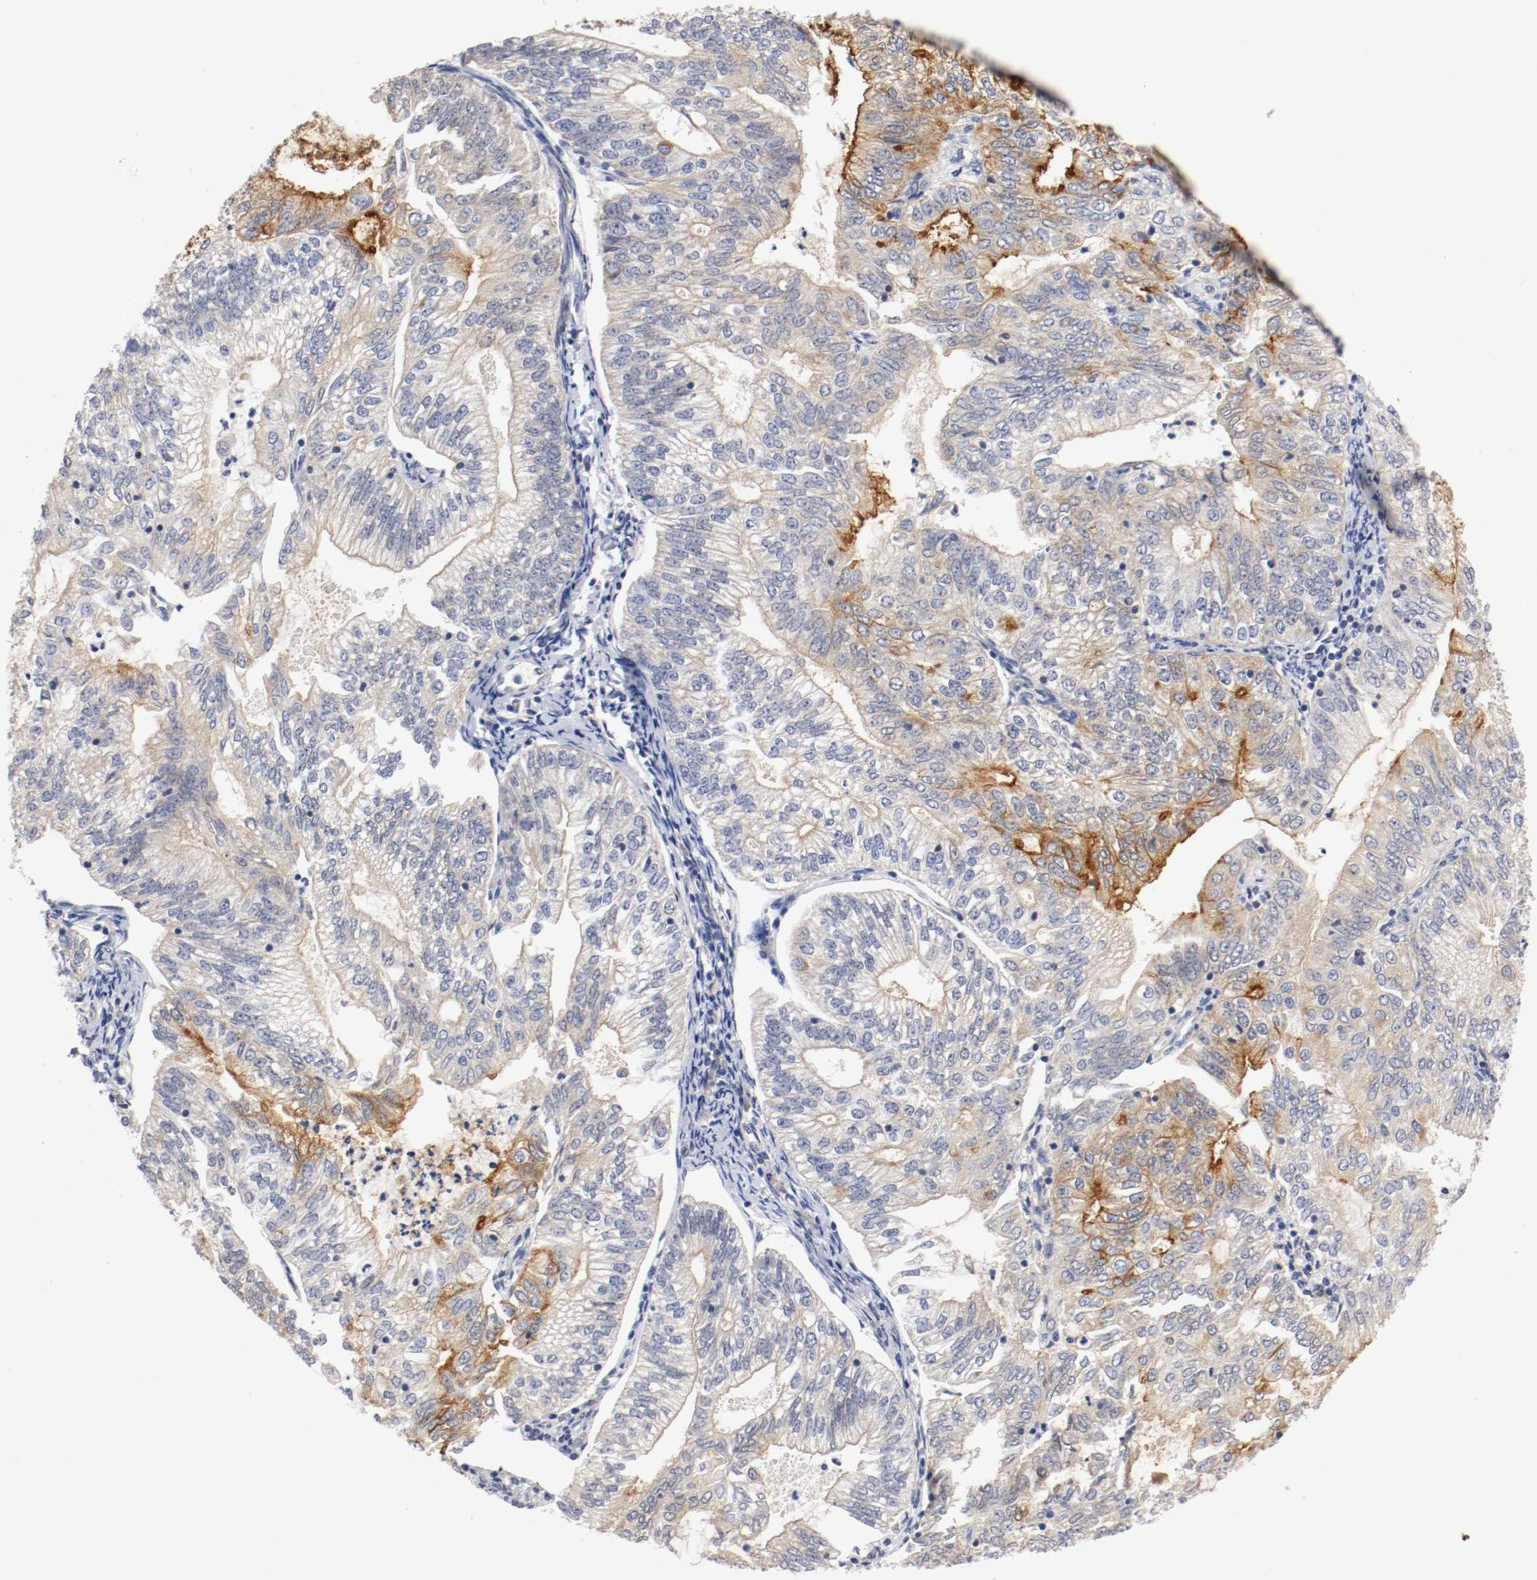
{"staining": {"intensity": "weak", "quantity": "25%-75%", "location": "cytoplasmic/membranous"}, "tissue": "endometrial cancer", "cell_type": "Tumor cells", "image_type": "cancer", "snomed": [{"axis": "morphology", "description": "Adenocarcinoma, NOS"}, {"axis": "topography", "description": "Endometrium"}], "caption": "DAB (3,3'-diaminobenzidine) immunohistochemical staining of human endometrial cancer (adenocarcinoma) exhibits weak cytoplasmic/membranous protein positivity in approximately 25%-75% of tumor cells.", "gene": "PCSK6", "patient": {"sex": "female", "age": 69}}